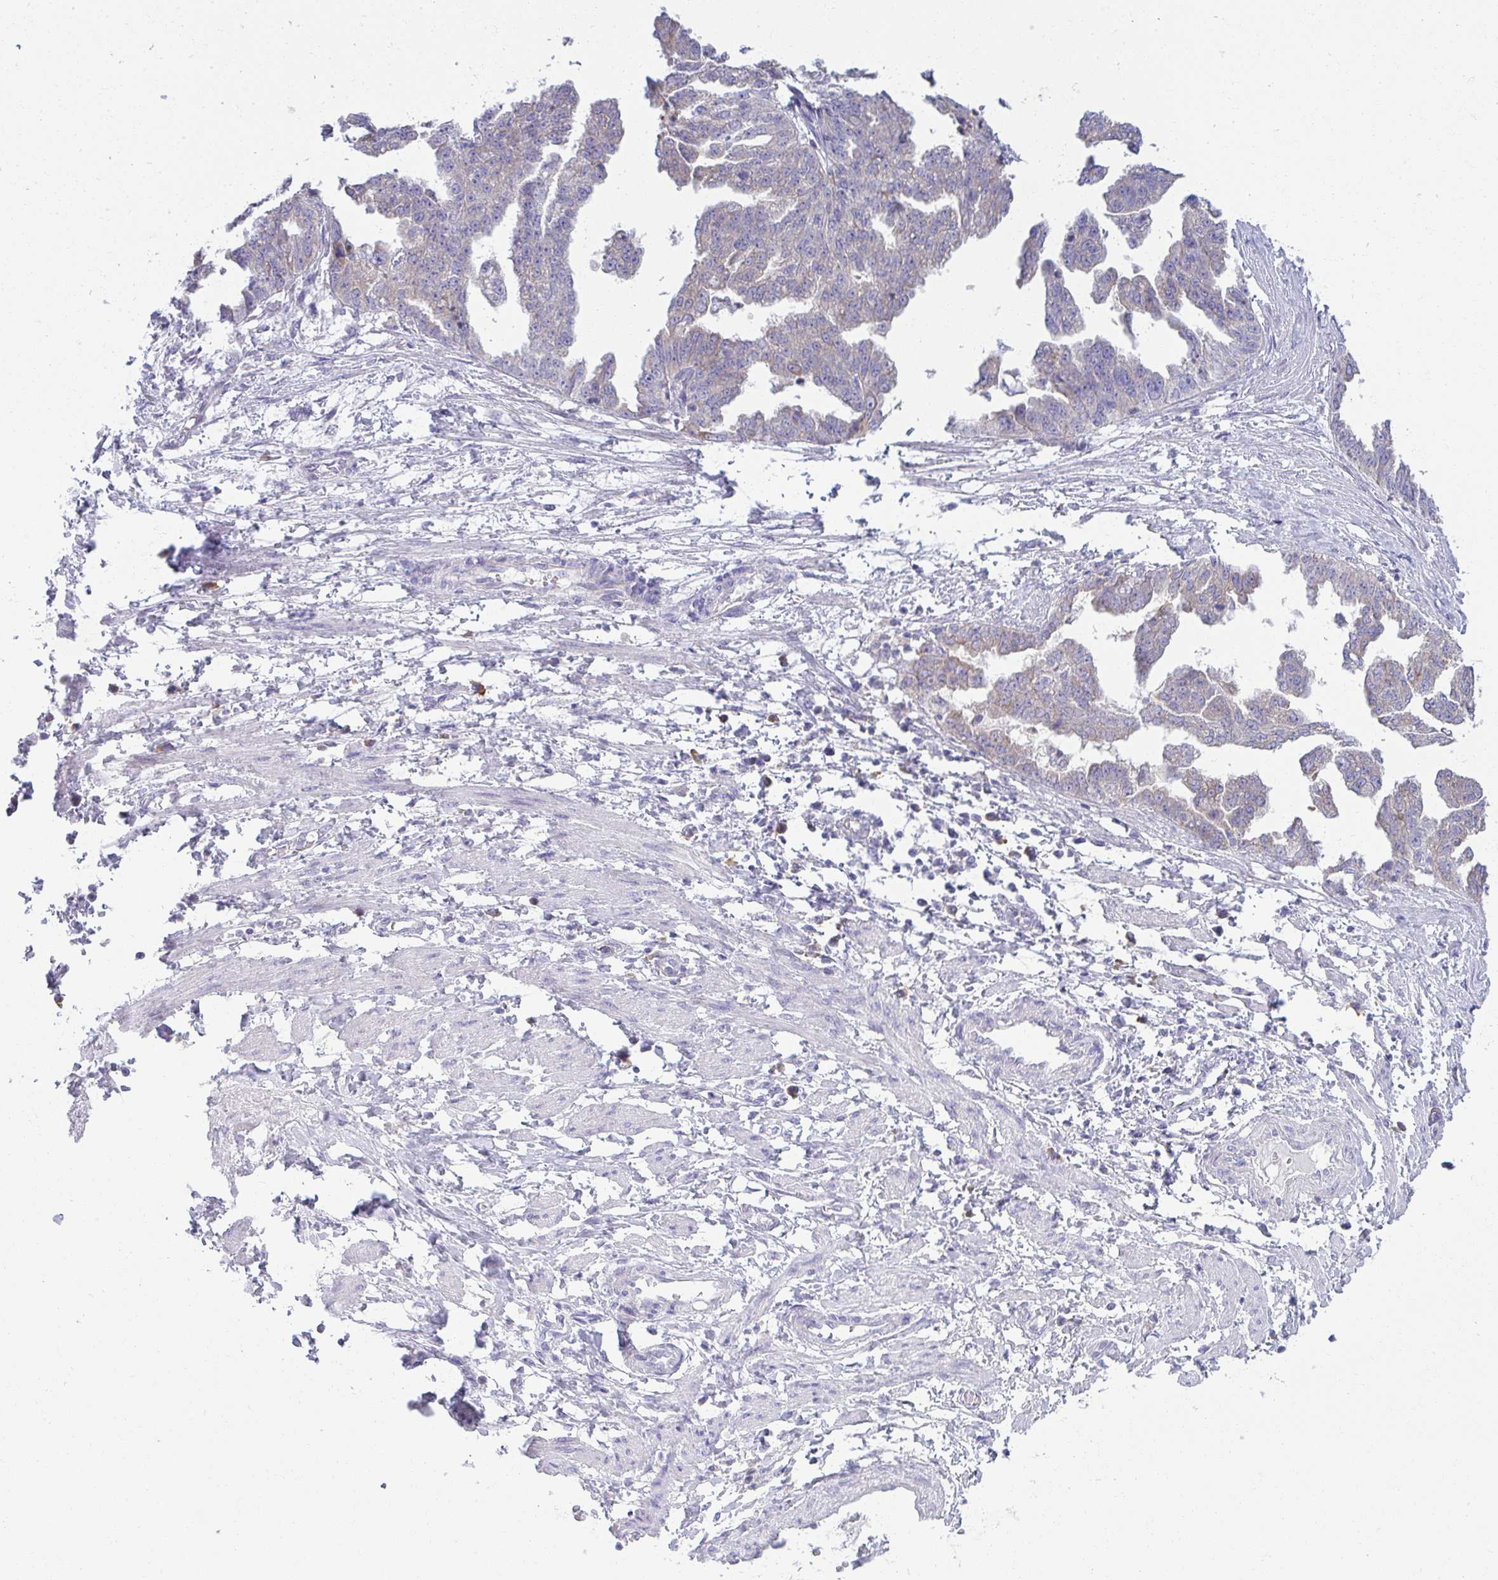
{"staining": {"intensity": "weak", "quantity": "<25%", "location": "cytoplasmic/membranous"}, "tissue": "ovarian cancer", "cell_type": "Tumor cells", "image_type": "cancer", "snomed": [{"axis": "morphology", "description": "Cystadenocarcinoma, serous, NOS"}, {"axis": "topography", "description": "Ovary"}], "caption": "Ovarian cancer (serous cystadenocarcinoma) was stained to show a protein in brown. There is no significant expression in tumor cells.", "gene": "FASLG", "patient": {"sex": "female", "age": 58}}